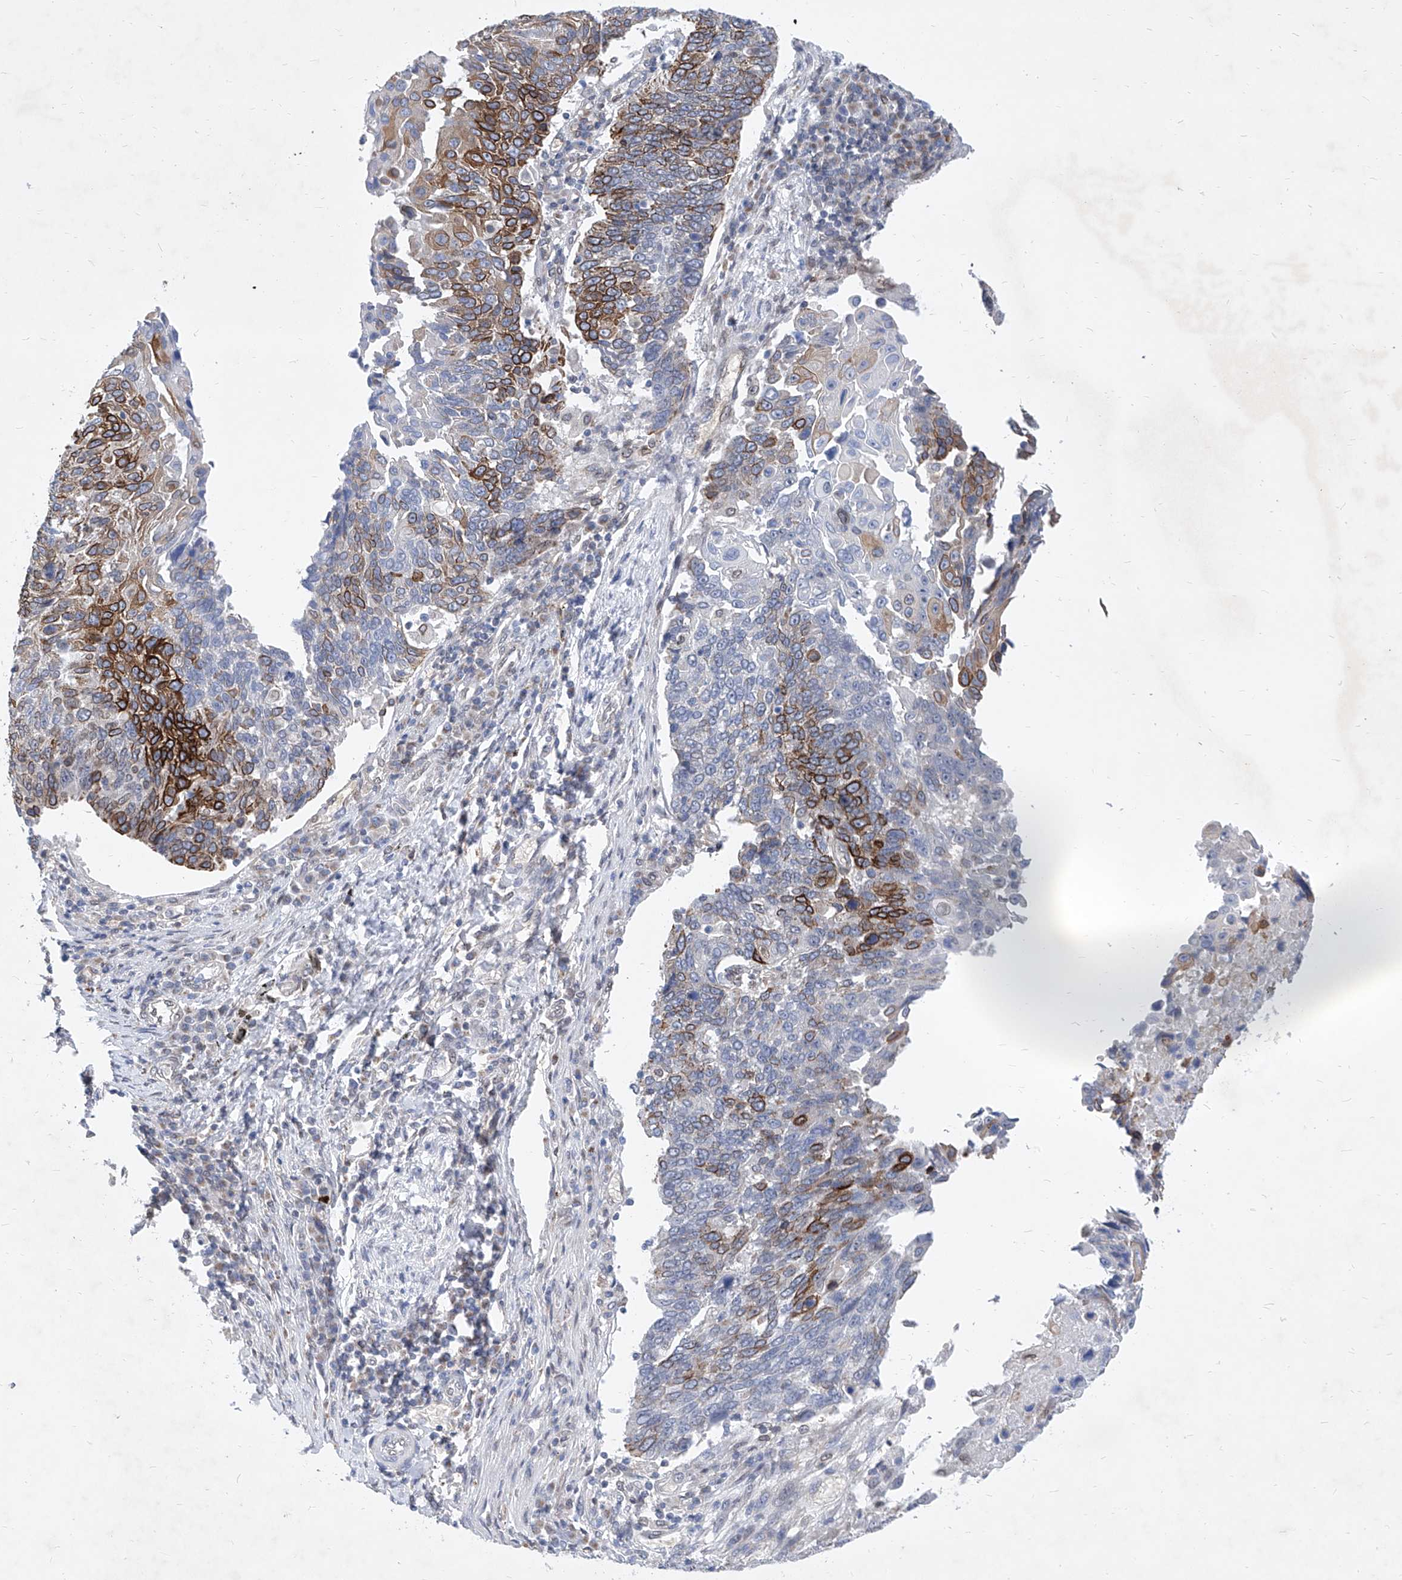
{"staining": {"intensity": "strong", "quantity": "25%-75%", "location": "cytoplasmic/membranous"}, "tissue": "lung cancer", "cell_type": "Tumor cells", "image_type": "cancer", "snomed": [{"axis": "morphology", "description": "Squamous cell carcinoma, NOS"}, {"axis": "topography", "description": "Lung"}], "caption": "Tumor cells reveal strong cytoplasmic/membranous expression in approximately 25%-75% of cells in lung cancer (squamous cell carcinoma).", "gene": "MX2", "patient": {"sex": "male", "age": 66}}